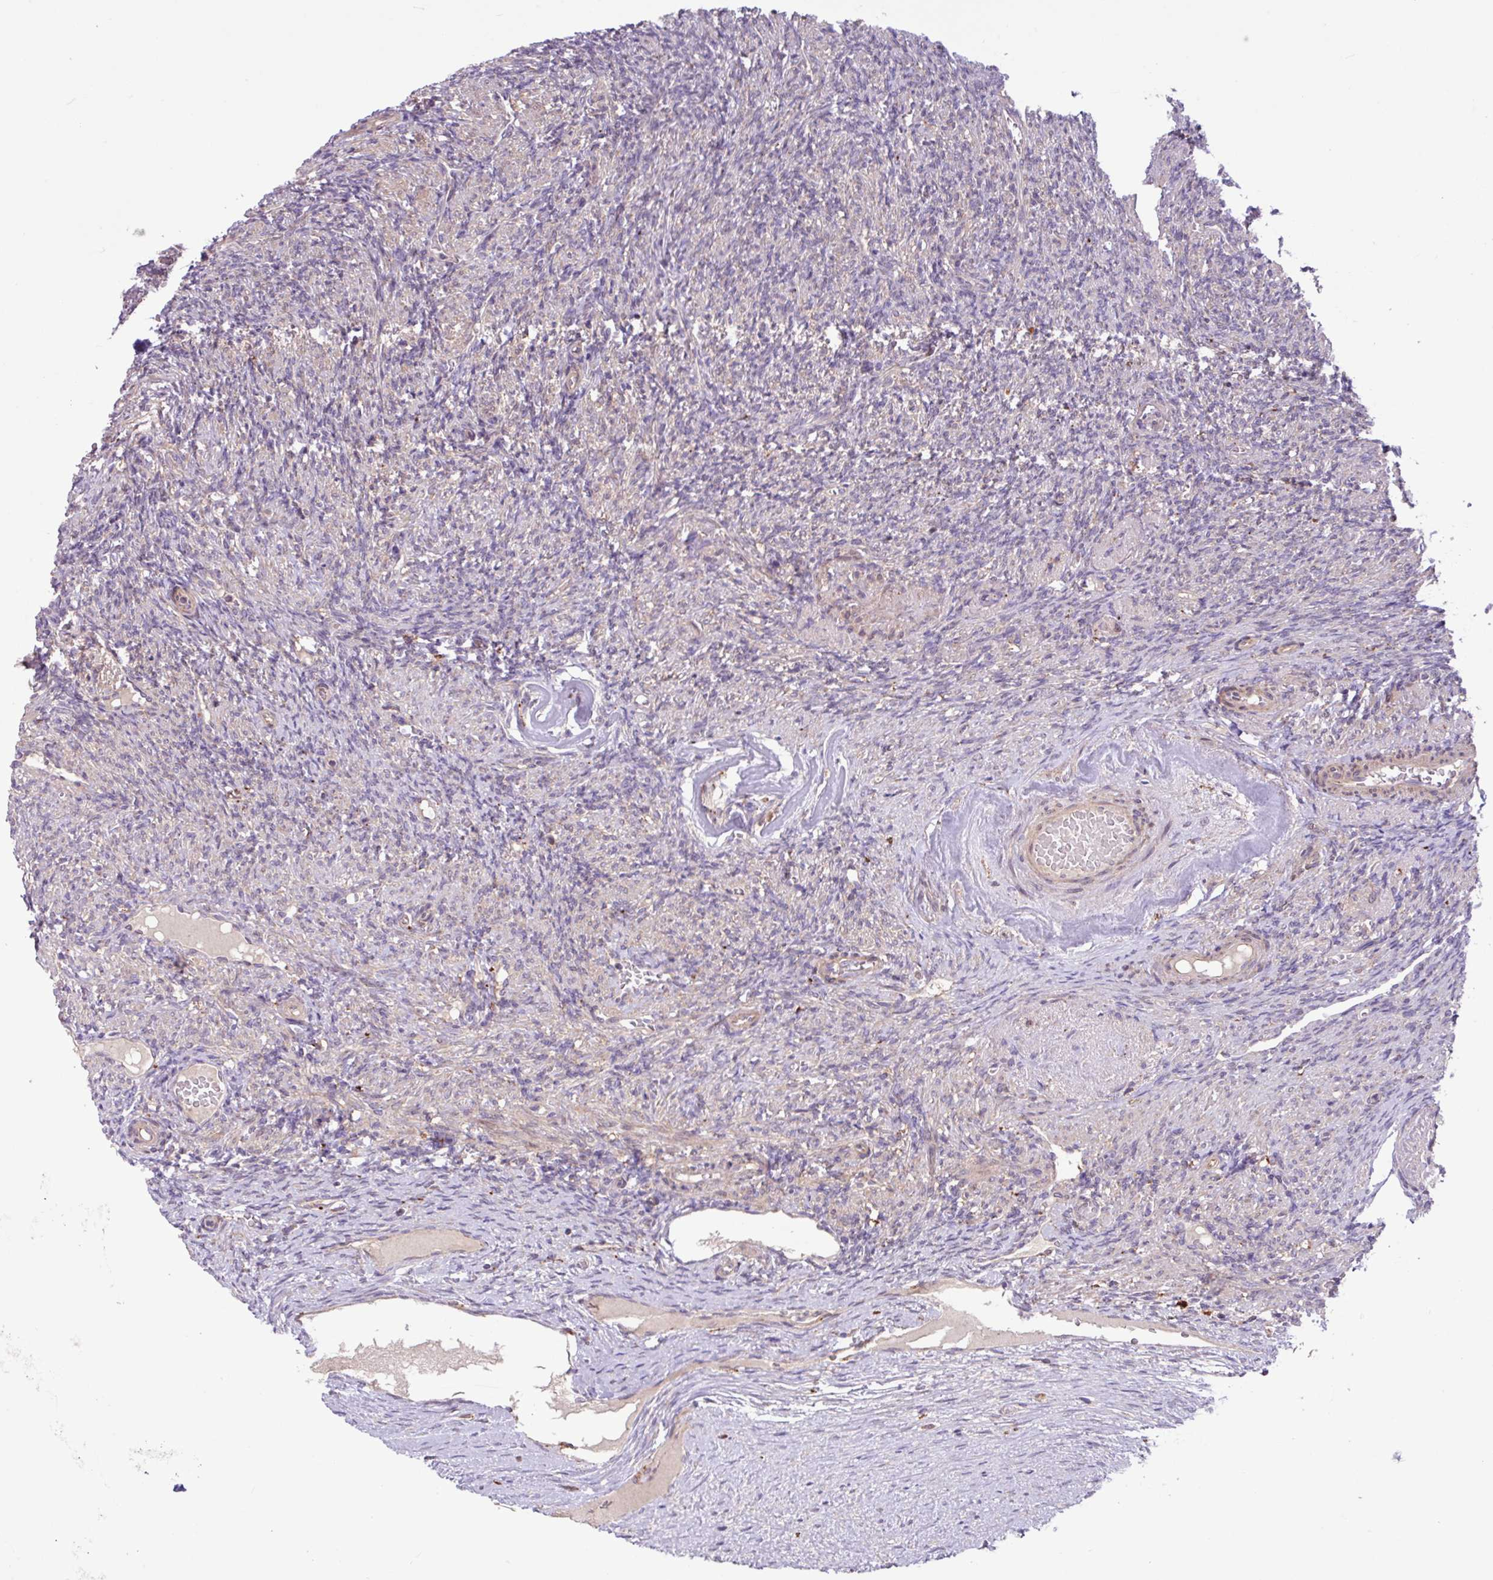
{"staining": {"intensity": "negative", "quantity": "none", "location": "none"}, "tissue": "ovary", "cell_type": "Follicle cells", "image_type": "normal", "snomed": [{"axis": "morphology", "description": "Normal tissue, NOS"}, {"axis": "topography", "description": "Ovary"}], "caption": "Immunohistochemical staining of benign human ovary displays no significant positivity in follicle cells. Nuclei are stained in blue.", "gene": "ARHGEF25", "patient": {"sex": "female", "age": 51}}